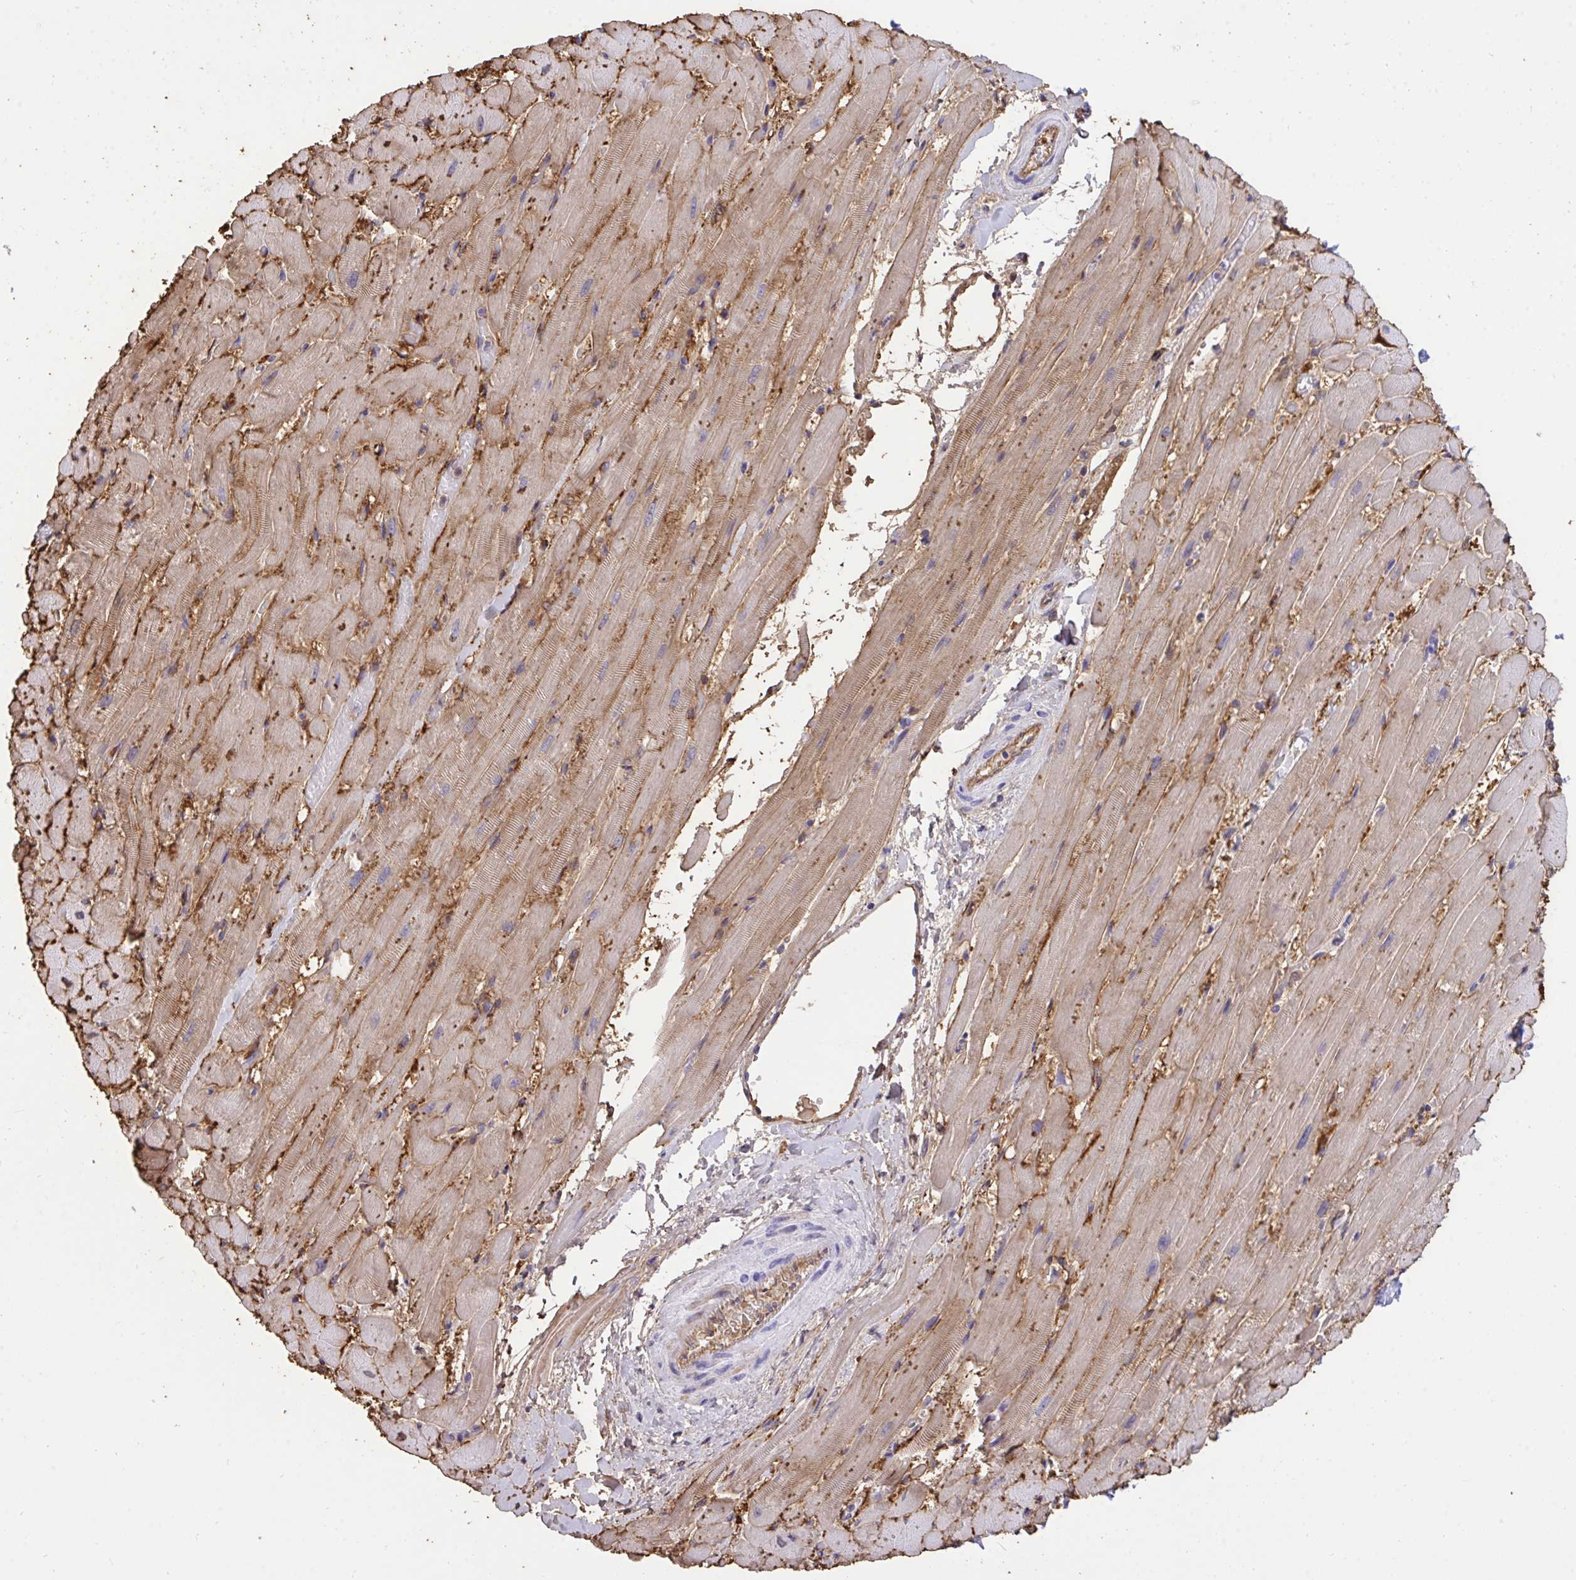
{"staining": {"intensity": "moderate", "quantity": ">75%", "location": "cytoplasmic/membranous"}, "tissue": "heart muscle", "cell_type": "Cardiomyocytes", "image_type": "normal", "snomed": [{"axis": "morphology", "description": "Normal tissue, NOS"}, {"axis": "topography", "description": "Heart"}], "caption": "Immunohistochemical staining of normal heart muscle displays medium levels of moderate cytoplasmic/membranous staining in approximately >75% of cardiomyocytes. Ihc stains the protein of interest in brown and the nuclei are stained blue.", "gene": "TLN2", "patient": {"sex": "male", "age": 37}}